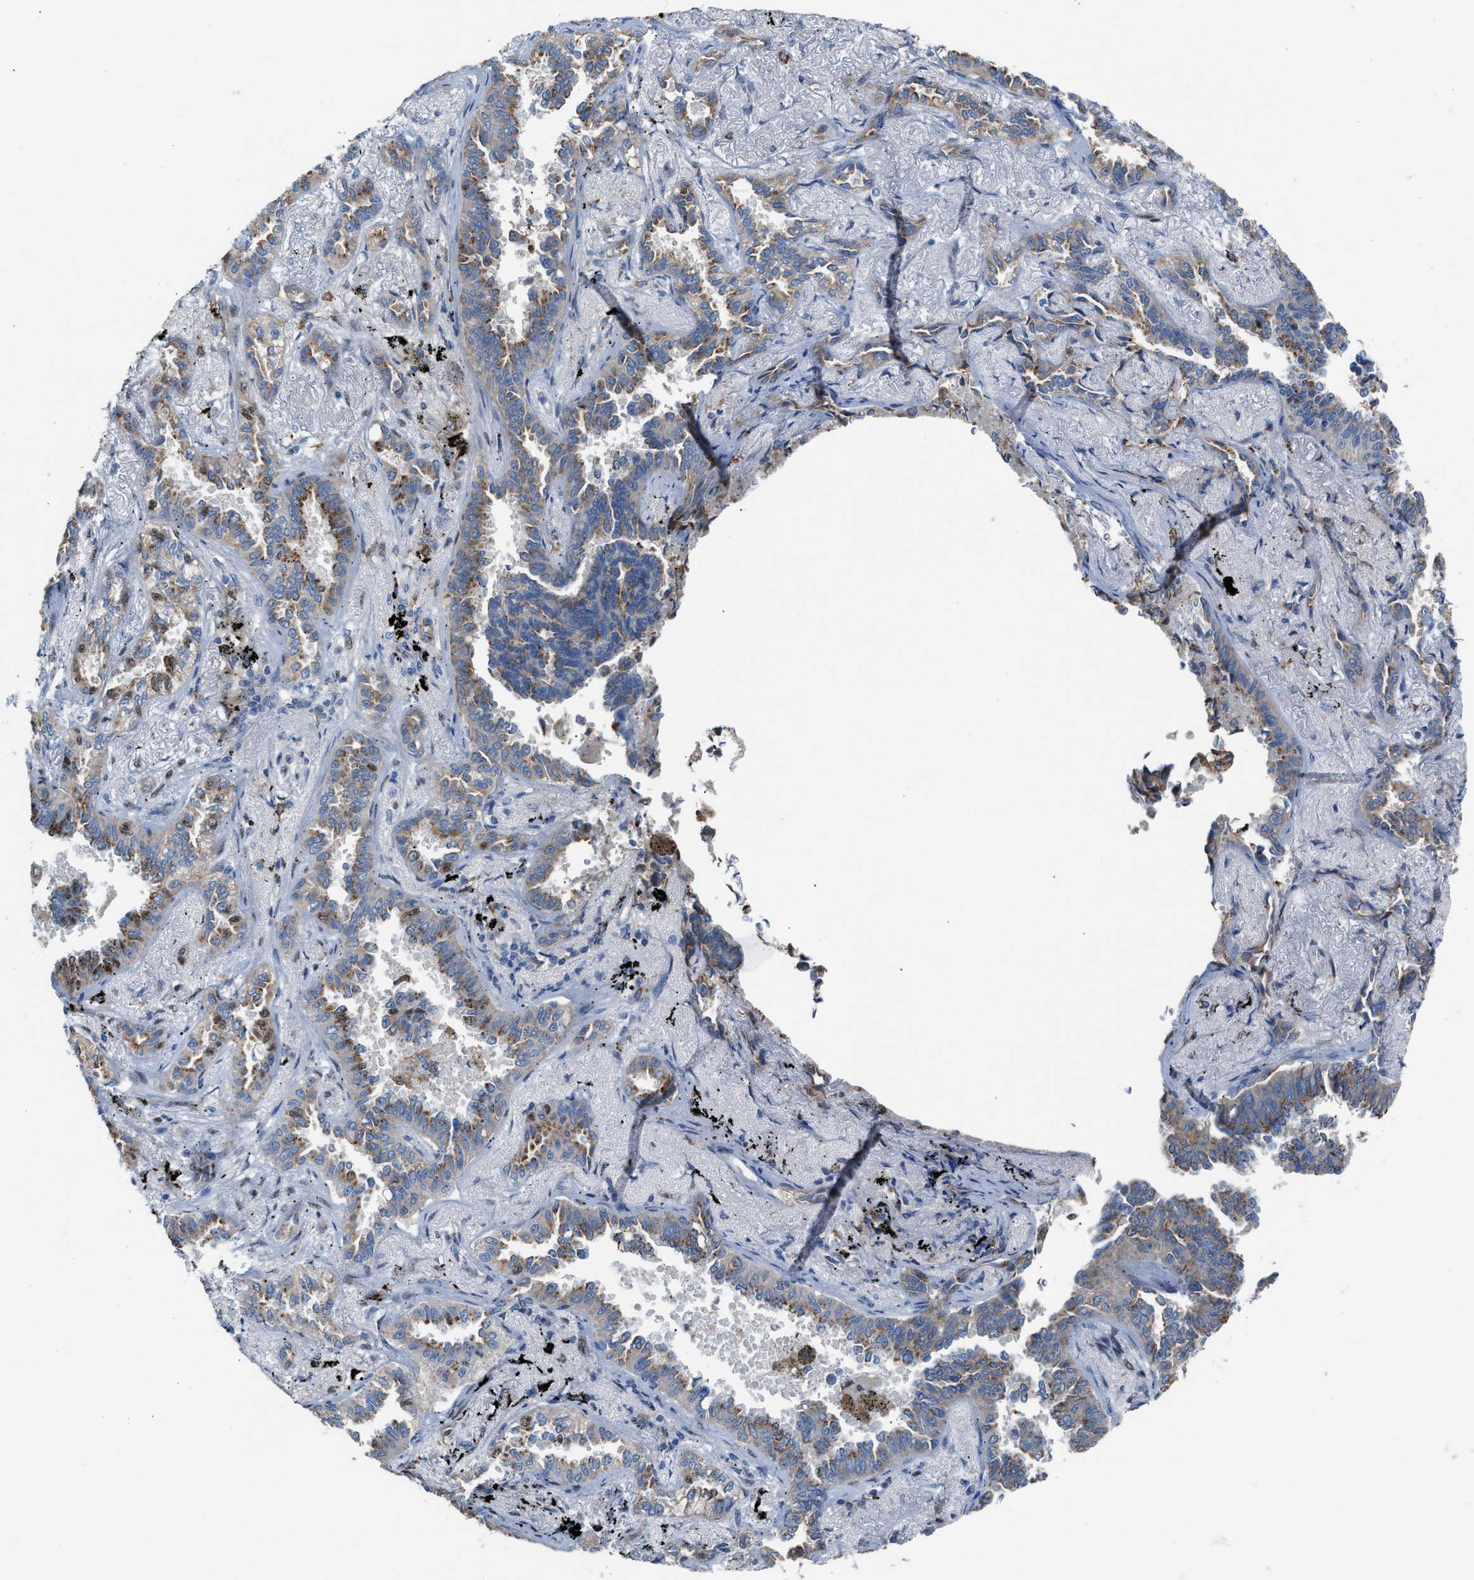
{"staining": {"intensity": "moderate", "quantity": ">75%", "location": "cytoplasmic/membranous"}, "tissue": "lung cancer", "cell_type": "Tumor cells", "image_type": "cancer", "snomed": [{"axis": "morphology", "description": "Adenocarcinoma, NOS"}, {"axis": "topography", "description": "Lung"}], "caption": "Adenocarcinoma (lung) stained with a brown dye shows moderate cytoplasmic/membranous positive staining in approximately >75% of tumor cells.", "gene": "CENPP", "patient": {"sex": "male", "age": 59}}